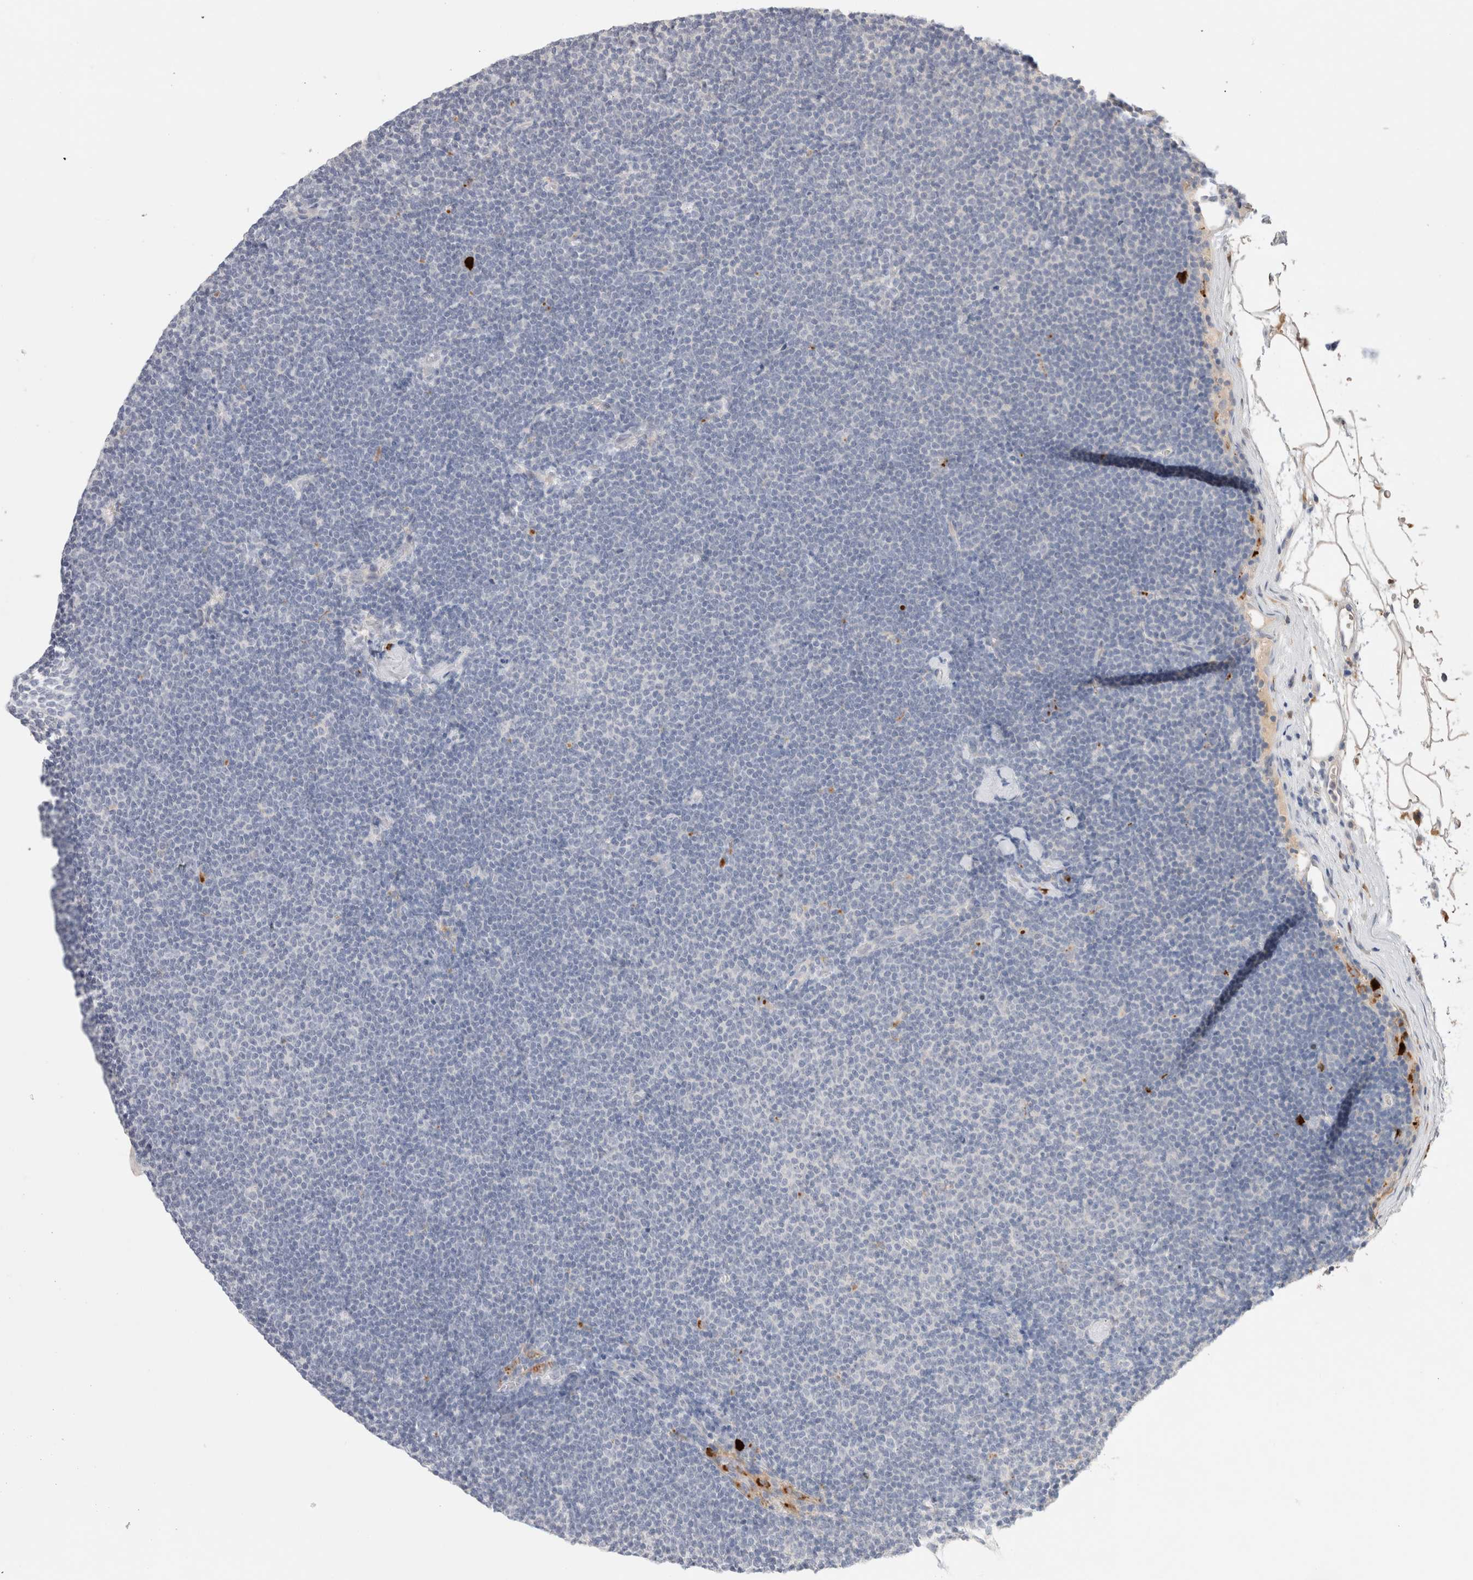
{"staining": {"intensity": "negative", "quantity": "none", "location": "none"}, "tissue": "lymphoma", "cell_type": "Tumor cells", "image_type": "cancer", "snomed": [{"axis": "morphology", "description": "Malignant lymphoma, non-Hodgkin's type, Low grade"}, {"axis": "topography", "description": "Lymph node"}], "caption": "The histopathology image shows no significant staining in tumor cells of lymphoma.", "gene": "HPGDS", "patient": {"sex": "female", "age": 53}}